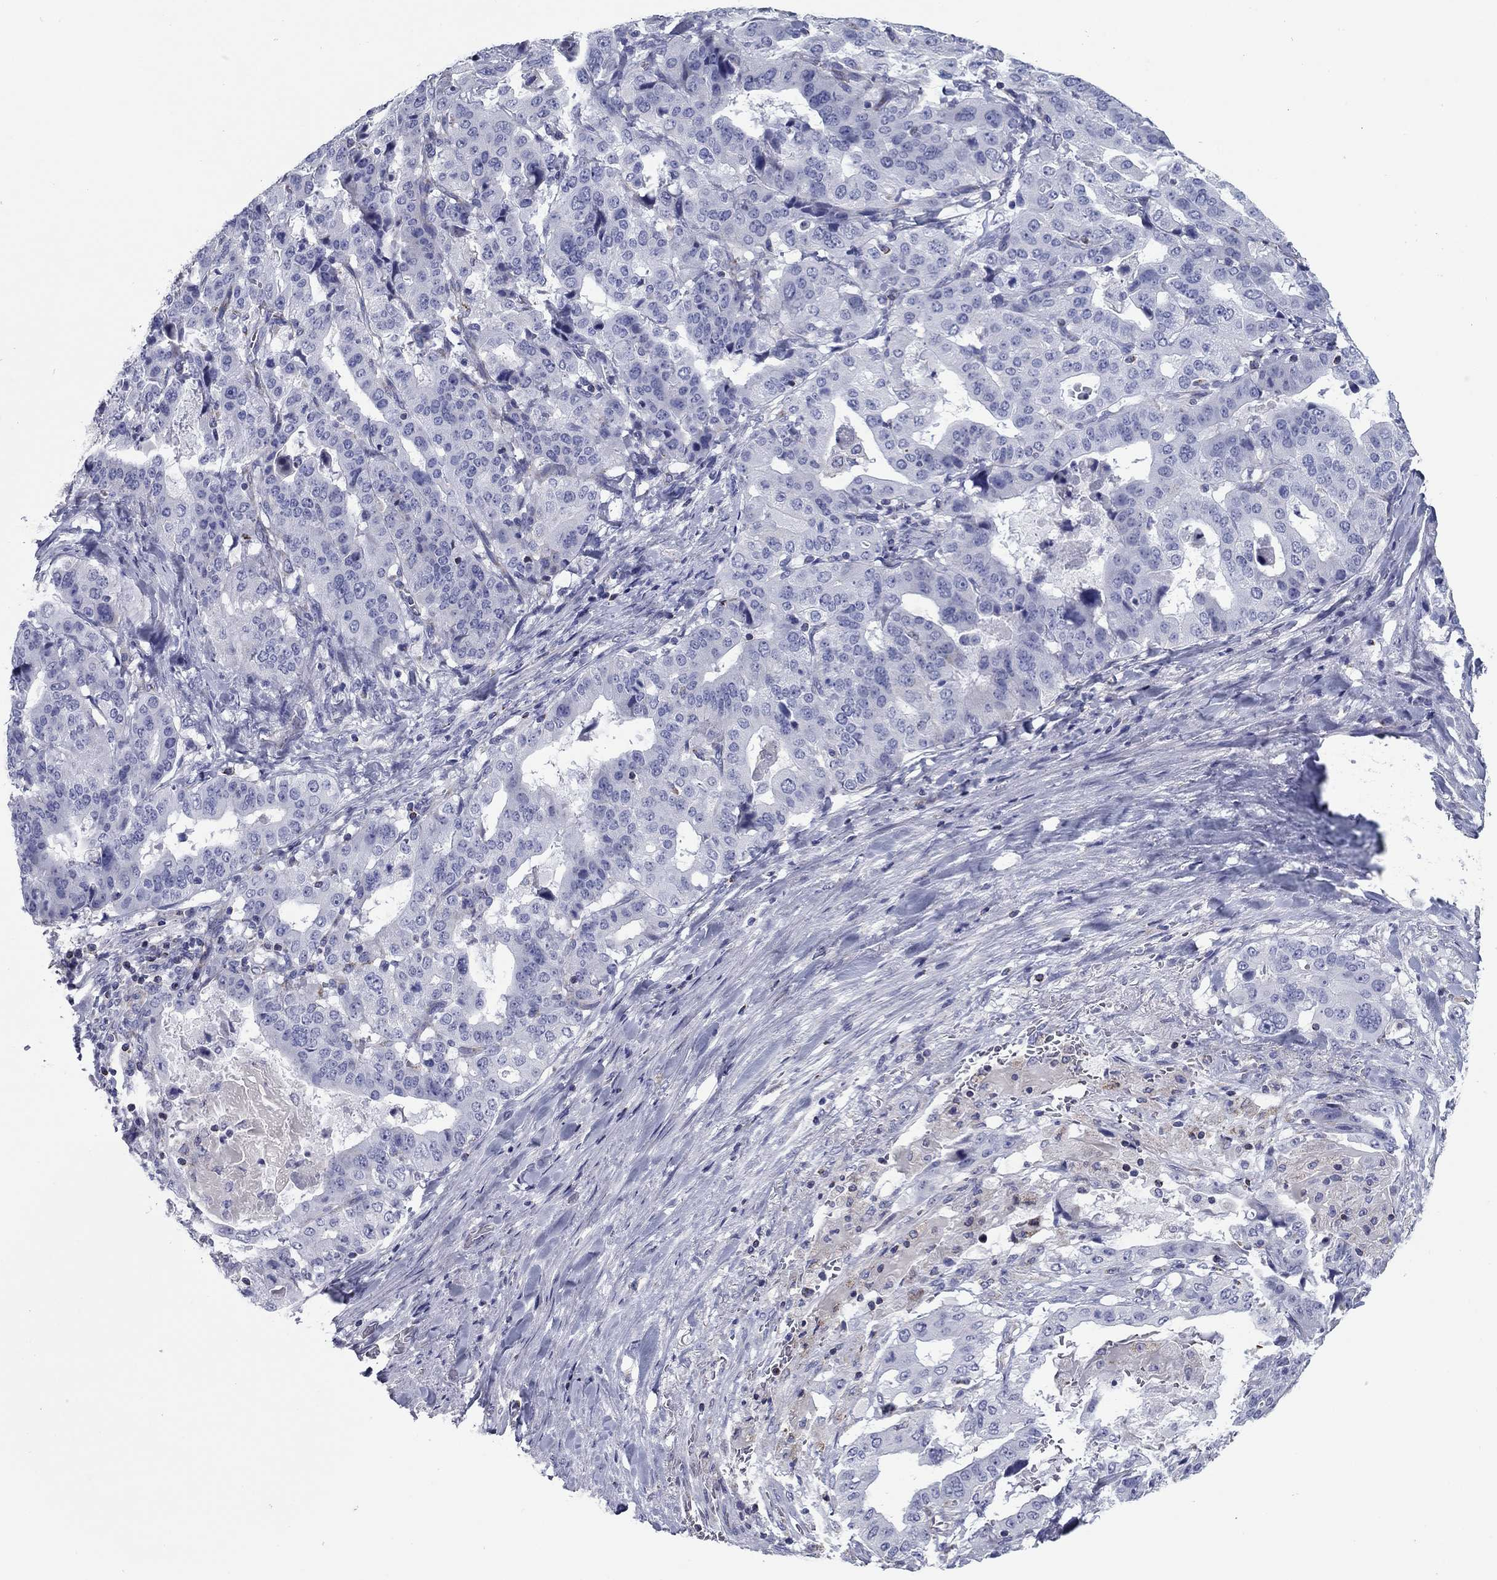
{"staining": {"intensity": "weak", "quantity": "<25%", "location": "cytoplasmic/membranous"}, "tissue": "stomach cancer", "cell_type": "Tumor cells", "image_type": "cancer", "snomed": [{"axis": "morphology", "description": "Adenocarcinoma, NOS"}, {"axis": "topography", "description": "Stomach"}], "caption": "A histopathology image of stomach cancer (adenocarcinoma) stained for a protein reveals no brown staining in tumor cells.", "gene": "NDUFA4L2", "patient": {"sex": "male", "age": 48}}